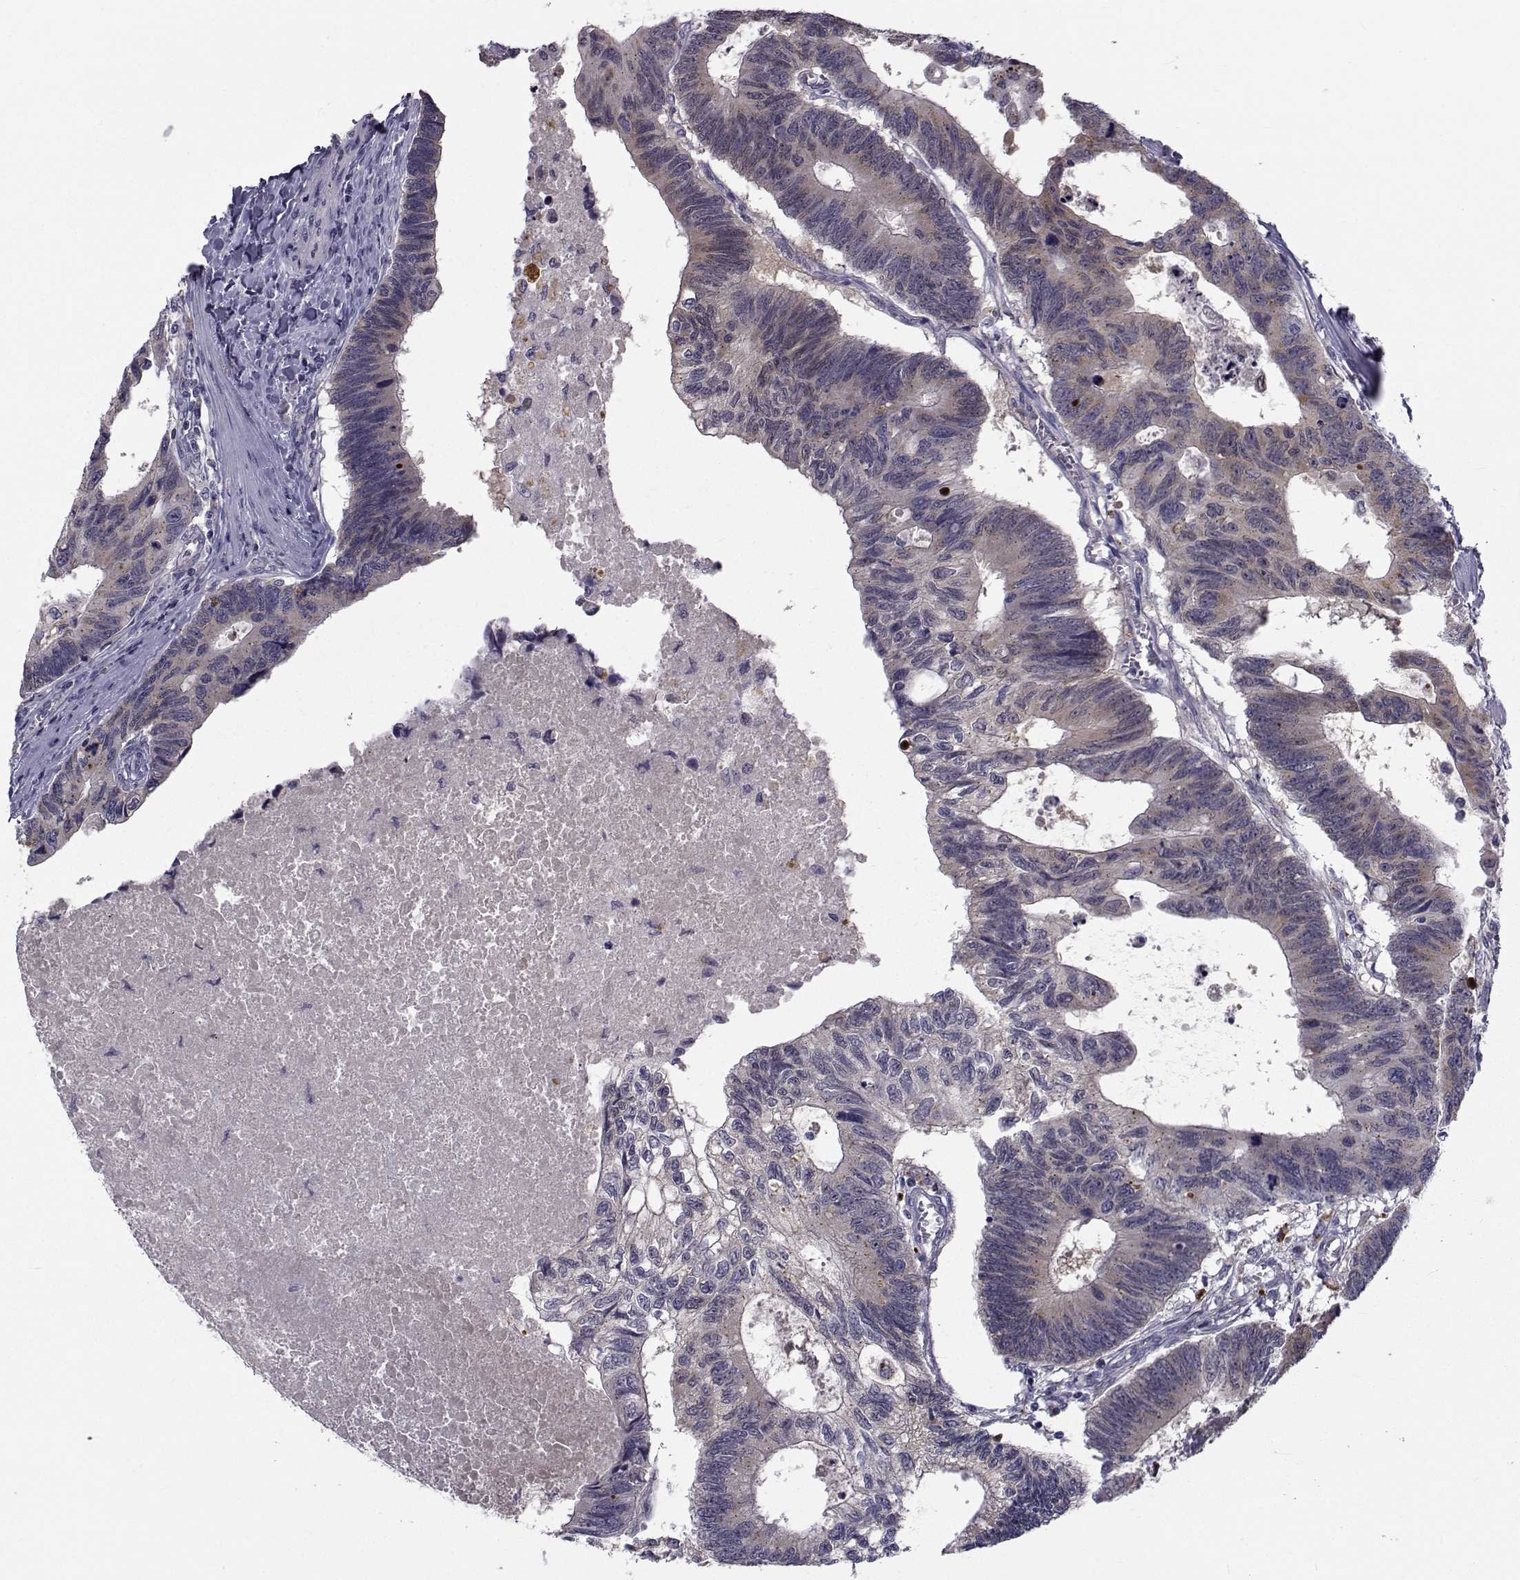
{"staining": {"intensity": "weak", "quantity": "25%-75%", "location": "cytoplasmic/membranous"}, "tissue": "colorectal cancer", "cell_type": "Tumor cells", "image_type": "cancer", "snomed": [{"axis": "morphology", "description": "Adenocarcinoma, NOS"}, {"axis": "topography", "description": "Colon"}], "caption": "Approximately 25%-75% of tumor cells in human colorectal adenocarcinoma exhibit weak cytoplasmic/membranous protein positivity as visualized by brown immunohistochemical staining.", "gene": "ANGPT1", "patient": {"sex": "female", "age": 77}}